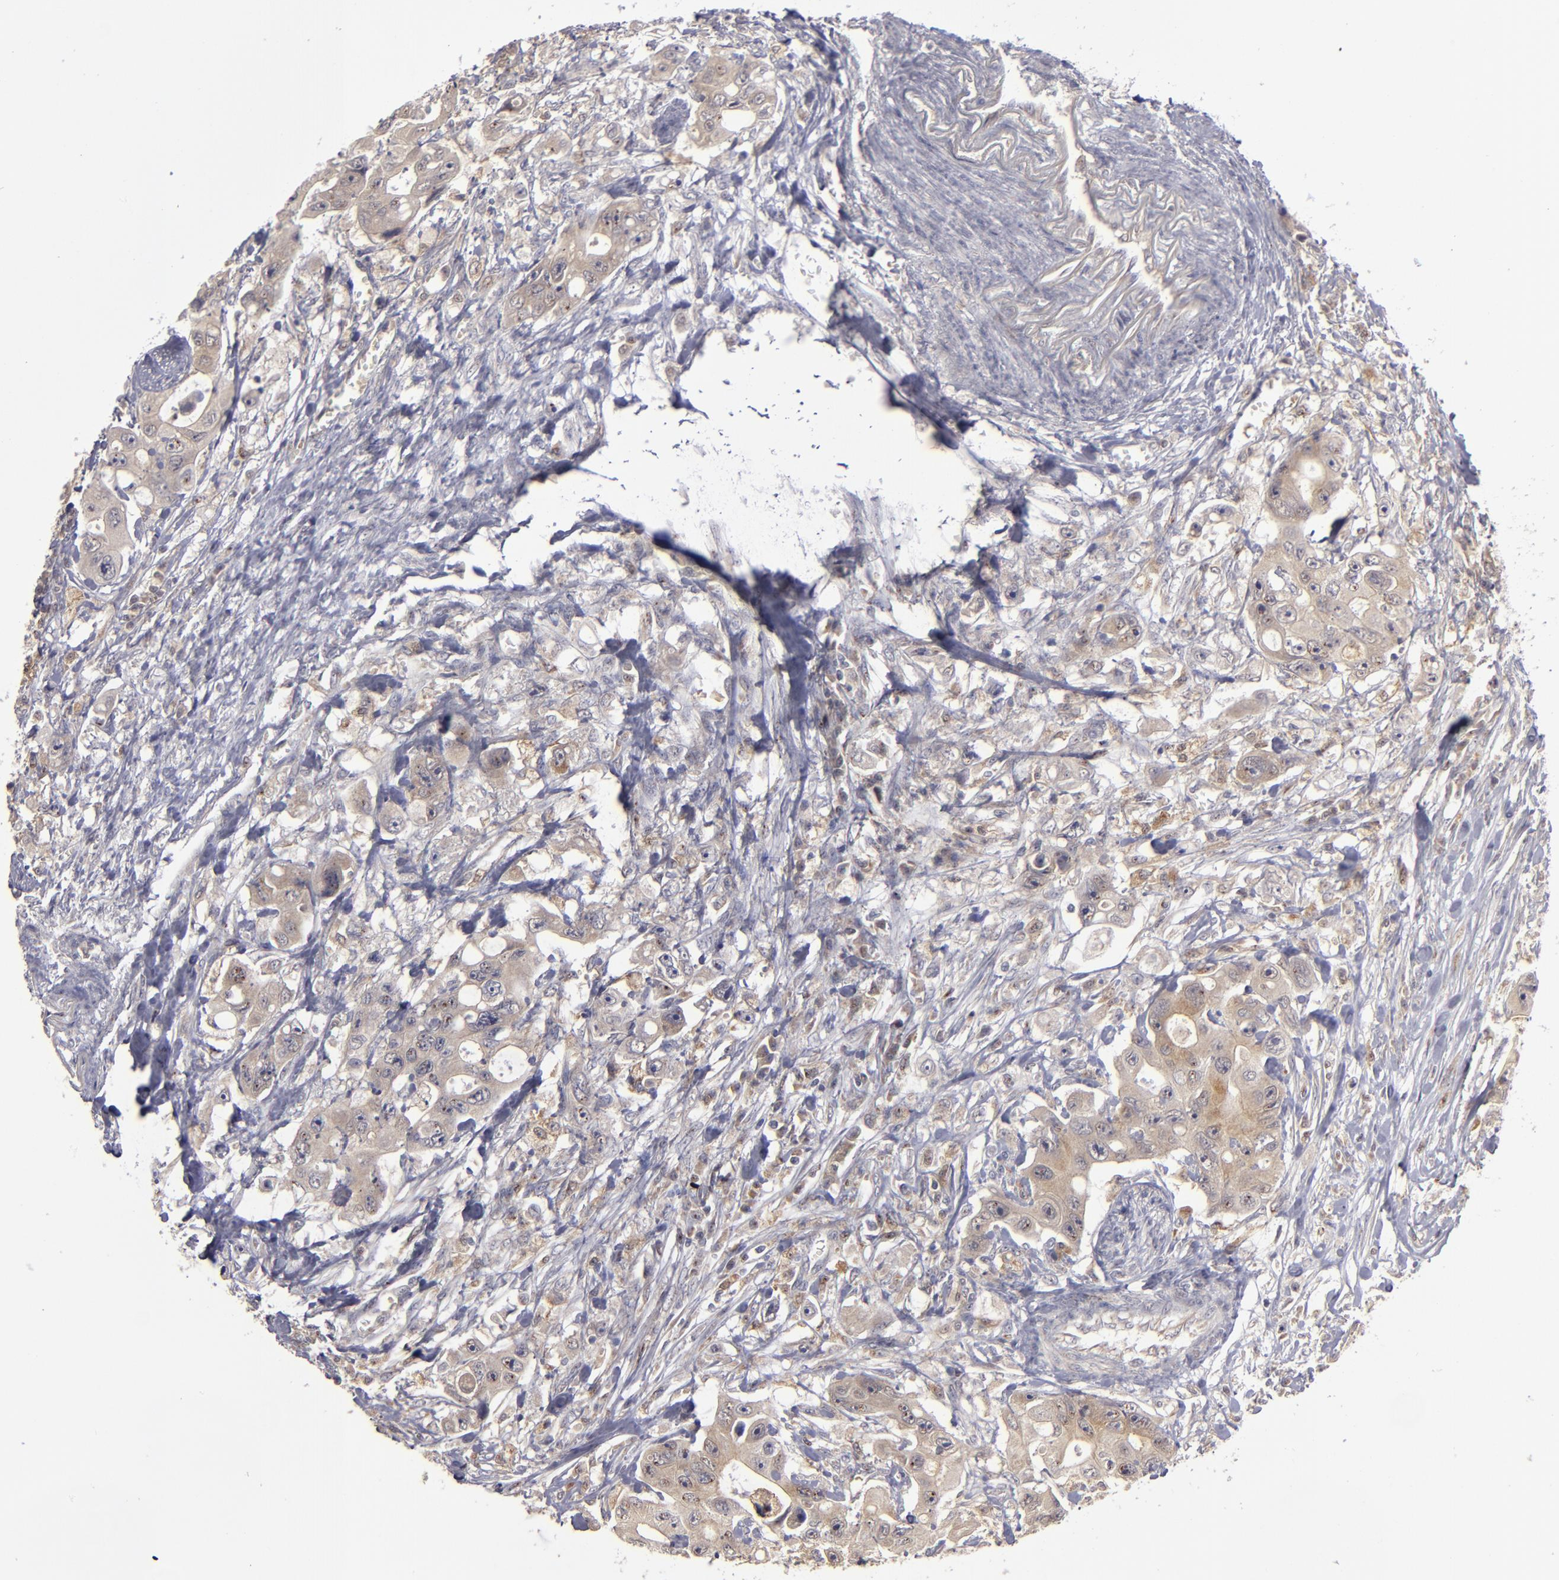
{"staining": {"intensity": "moderate", "quantity": ">75%", "location": "cytoplasmic/membranous"}, "tissue": "colorectal cancer", "cell_type": "Tumor cells", "image_type": "cancer", "snomed": [{"axis": "morphology", "description": "Adenocarcinoma, NOS"}, {"axis": "topography", "description": "Colon"}], "caption": "Brown immunohistochemical staining in colorectal cancer exhibits moderate cytoplasmic/membranous expression in about >75% of tumor cells. (DAB IHC, brown staining for protein, blue staining for nuclei).", "gene": "EXD2", "patient": {"sex": "female", "age": 46}}